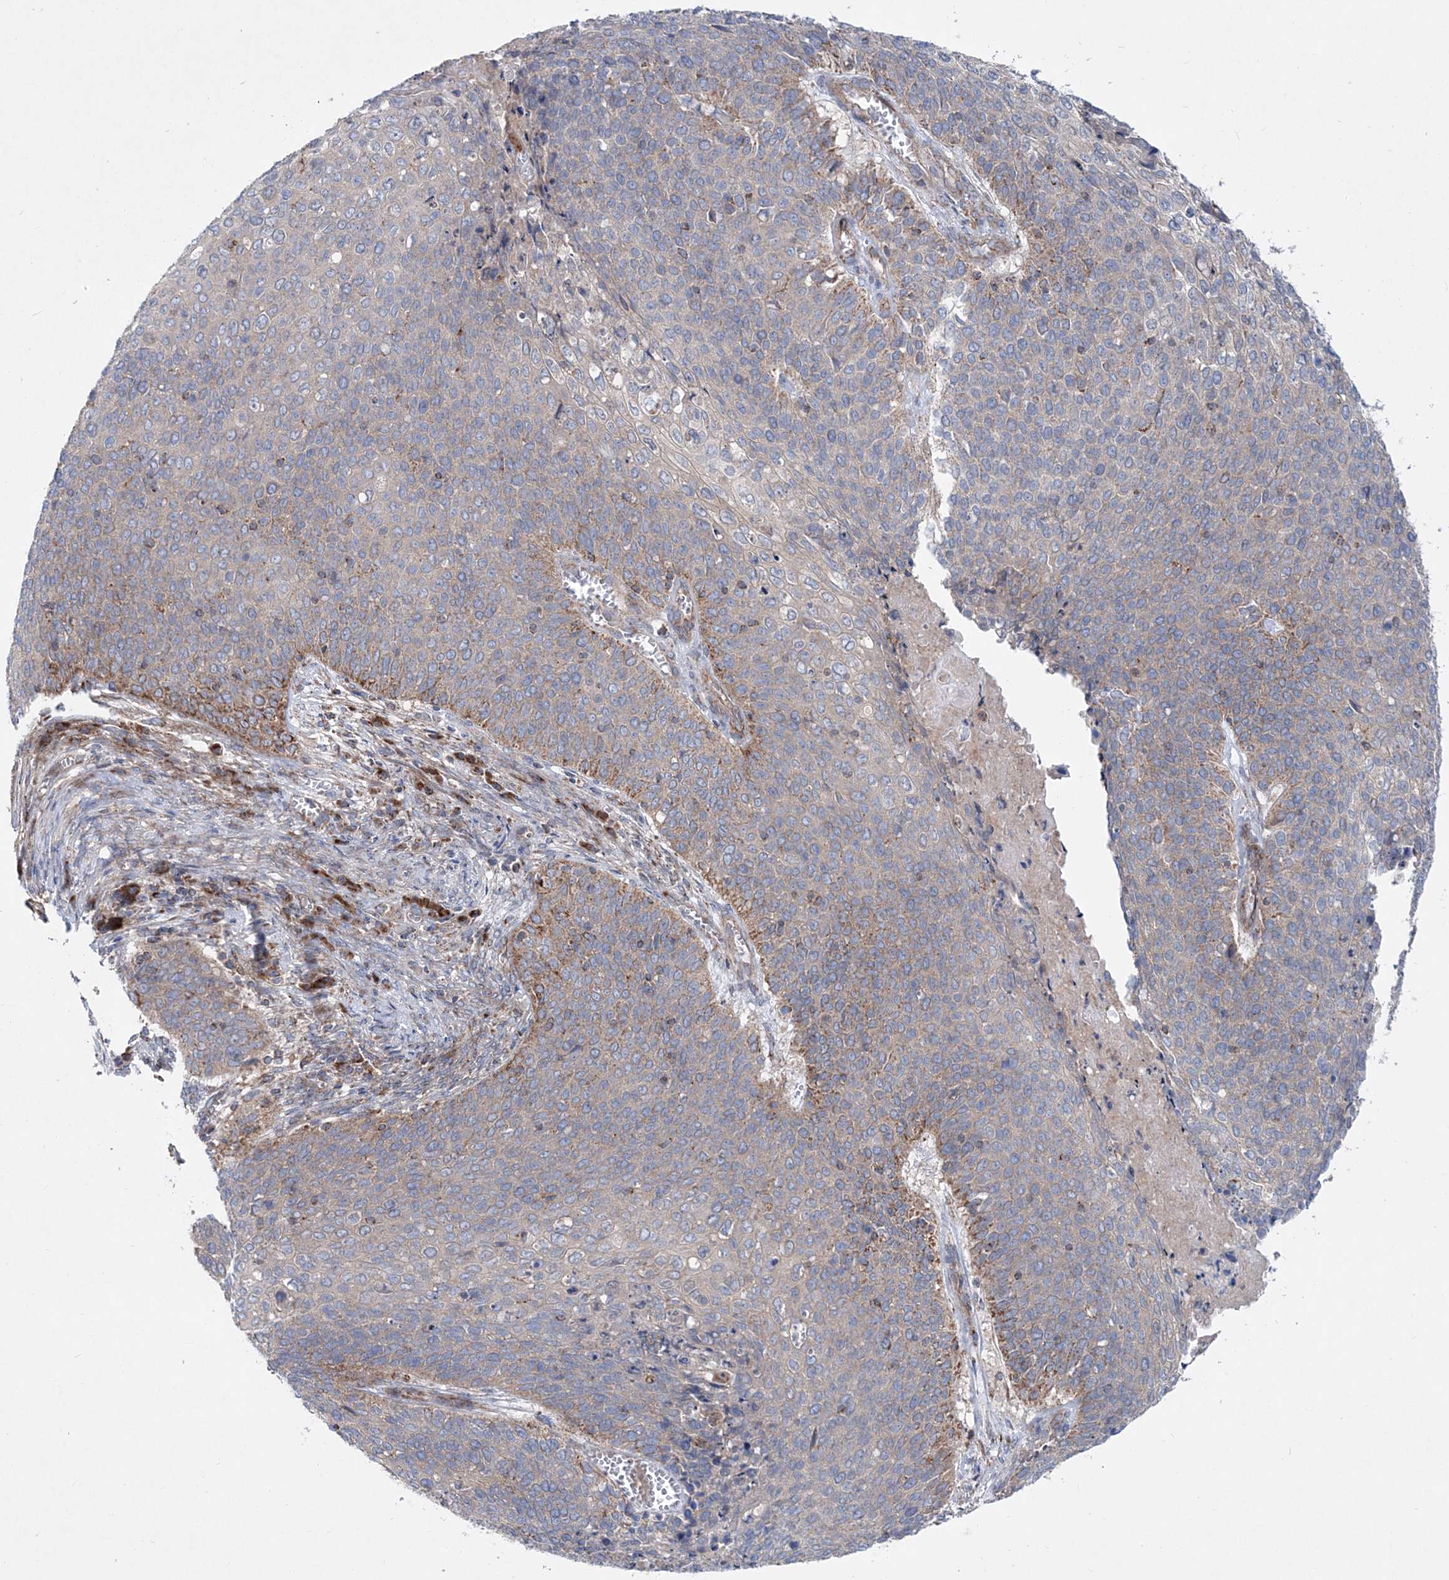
{"staining": {"intensity": "moderate", "quantity": "<25%", "location": "cytoplasmic/membranous"}, "tissue": "cervical cancer", "cell_type": "Tumor cells", "image_type": "cancer", "snomed": [{"axis": "morphology", "description": "Squamous cell carcinoma, NOS"}, {"axis": "topography", "description": "Cervix"}], "caption": "This photomicrograph exhibits immunohistochemistry (IHC) staining of human cervical cancer (squamous cell carcinoma), with low moderate cytoplasmic/membranous staining in about <25% of tumor cells.", "gene": "NGLY1", "patient": {"sex": "female", "age": 39}}